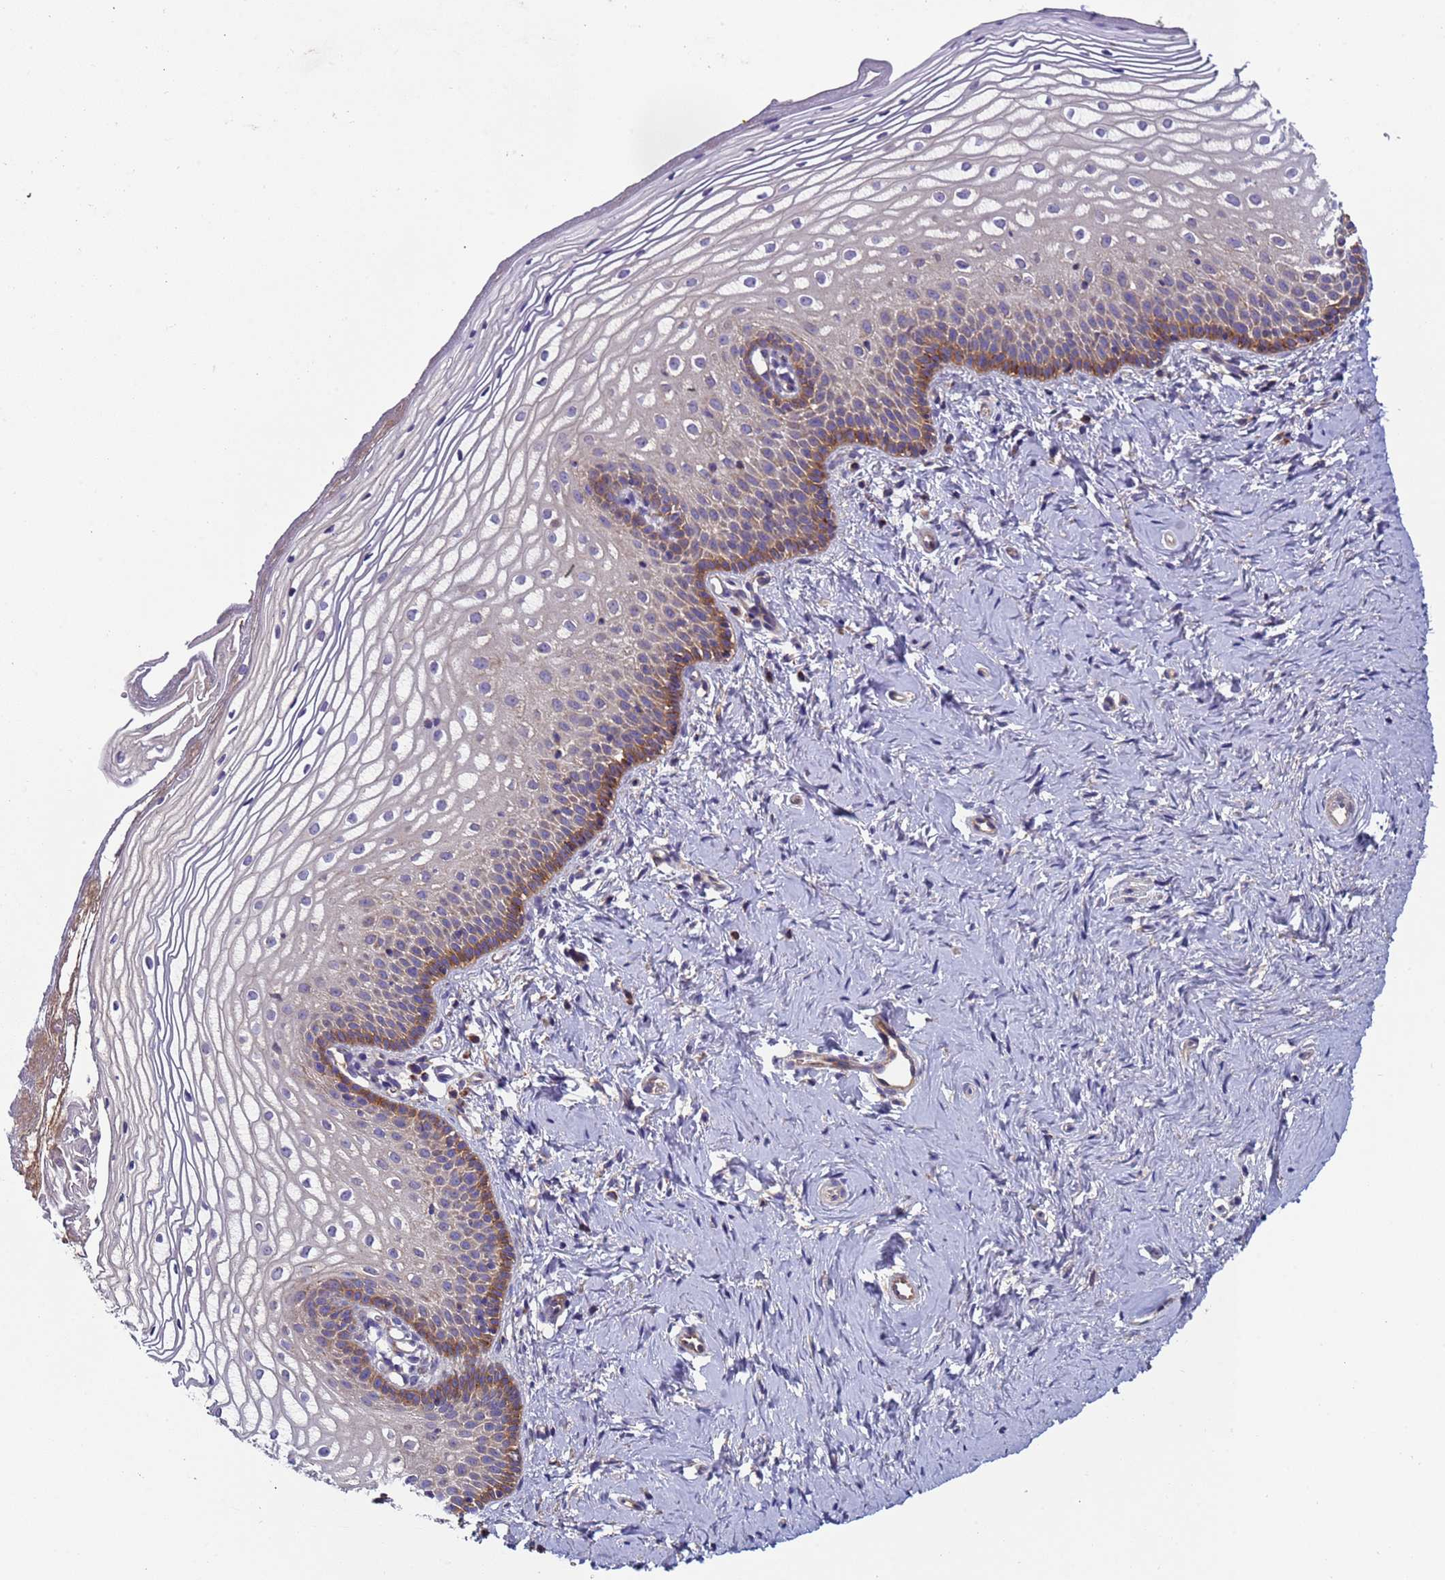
{"staining": {"intensity": "strong", "quantity": "<25%", "location": "cytoplasmic/membranous"}, "tissue": "vagina", "cell_type": "Squamous epithelial cells", "image_type": "normal", "snomed": [{"axis": "morphology", "description": "Normal tissue, NOS"}, {"axis": "topography", "description": "Vagina"}], "caption": "Squamous epithelial cells reveal medium levels of strong cytoplasmic/membranous staining in about <25% of cells in unremarkable vagina. (Stains: DAB in brown, nuclei in blue, Microscopy: brightfield microscopy at high magnification).", "gene": "TMEM126A", "patient": {"sex": "female", "age": 56}}